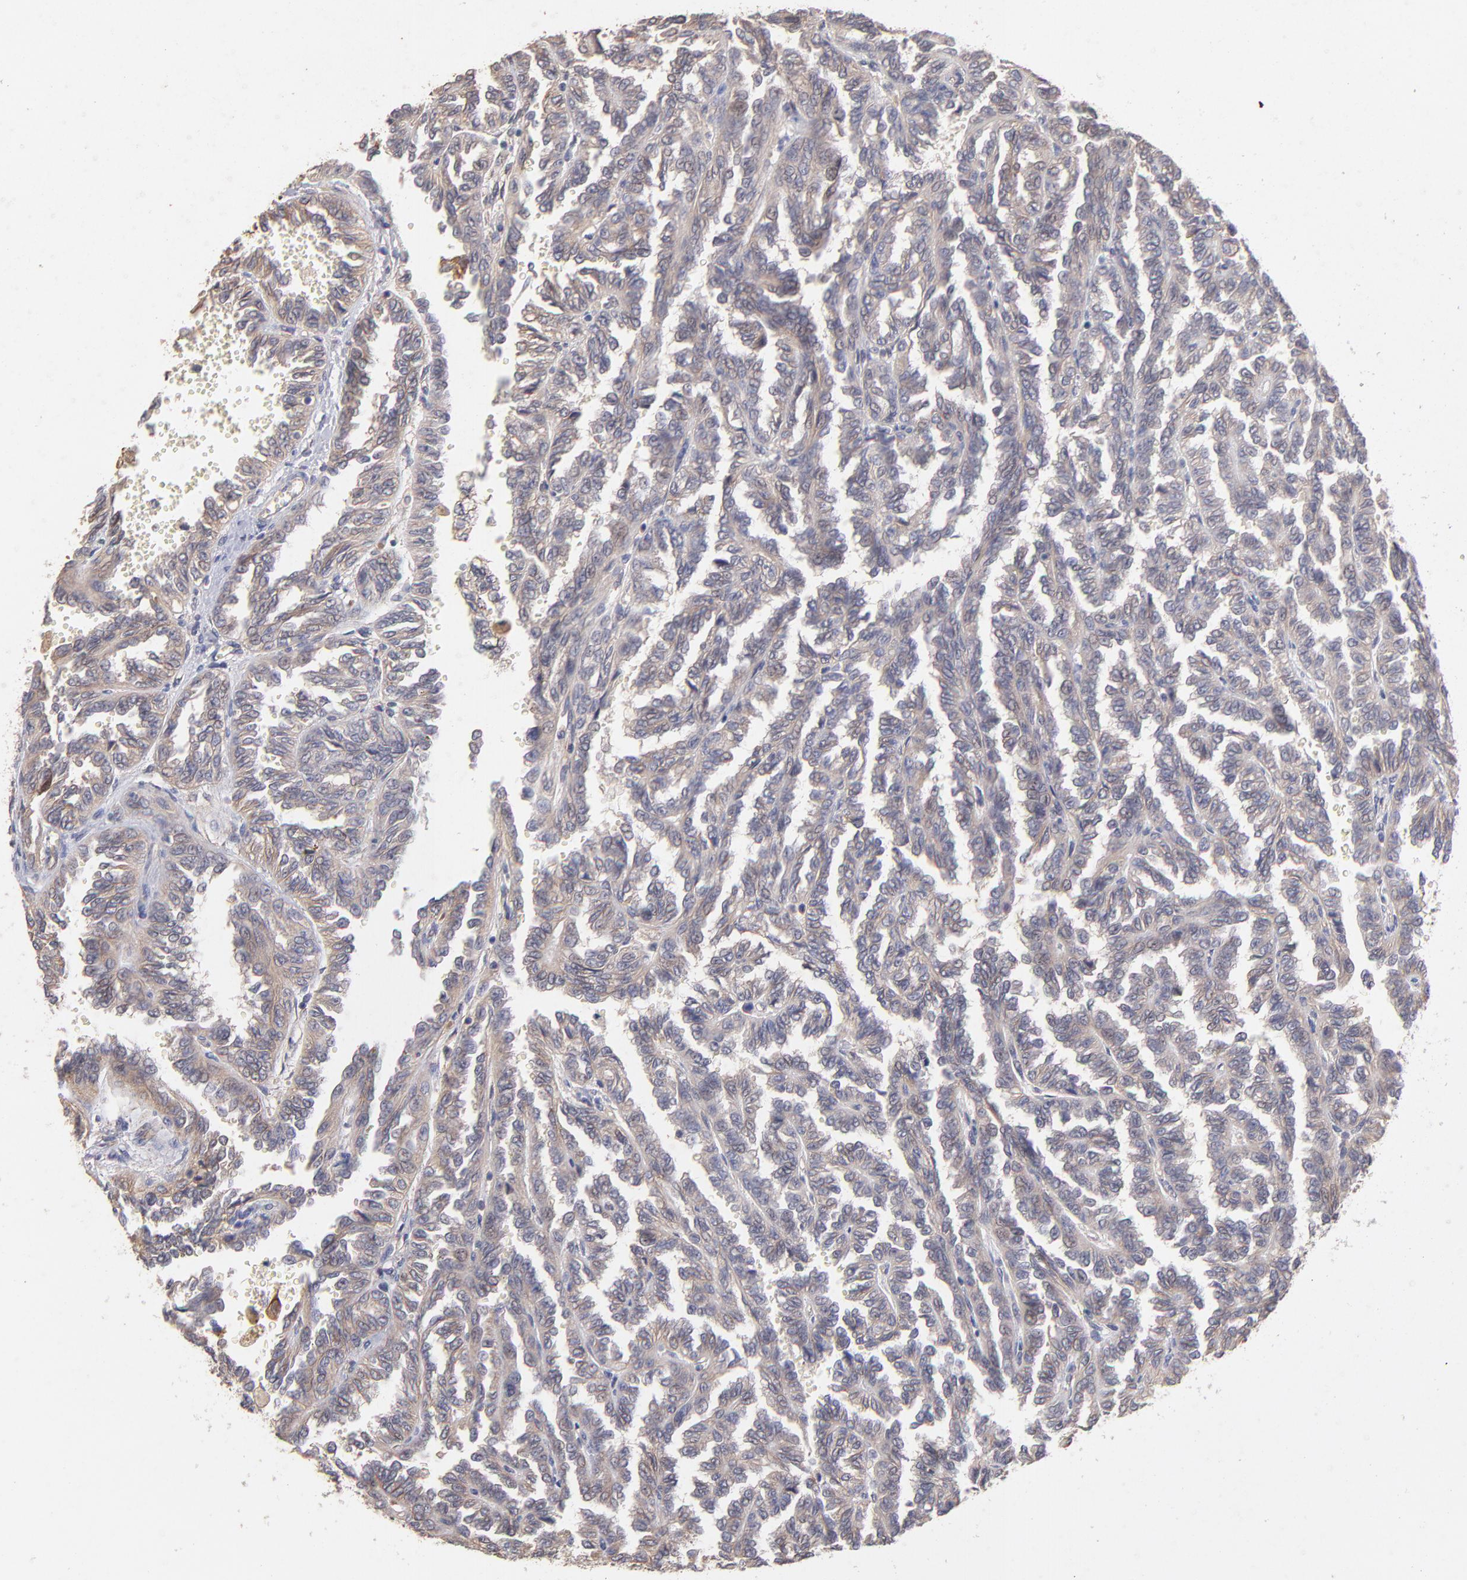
{"staining": {"intensity": "weak", "quantity": ">75%", "location": "cytoplasmic/membranous"}, "tissue": "renal cancer", "cell_type": "Tumor cells", "image_type": "cancer", "snomed": [{"axis": "morphology", "description": "Inflammation, NOS"}, {"axis": "morphology", "description": "Adenocarcinoma, NOS"}, {"axis": "topography", "description": "Kidney"}], "caption": "This image reveals renal cancer stained with immunohistochemistry to label a protein in brown. The cytoplasmic/membranous of tumor cells show weak positivity for the protein. Nuclei are counter-stained blue.", "gene": "STAP2", "patient": {"sex": "male", "age": 68}}